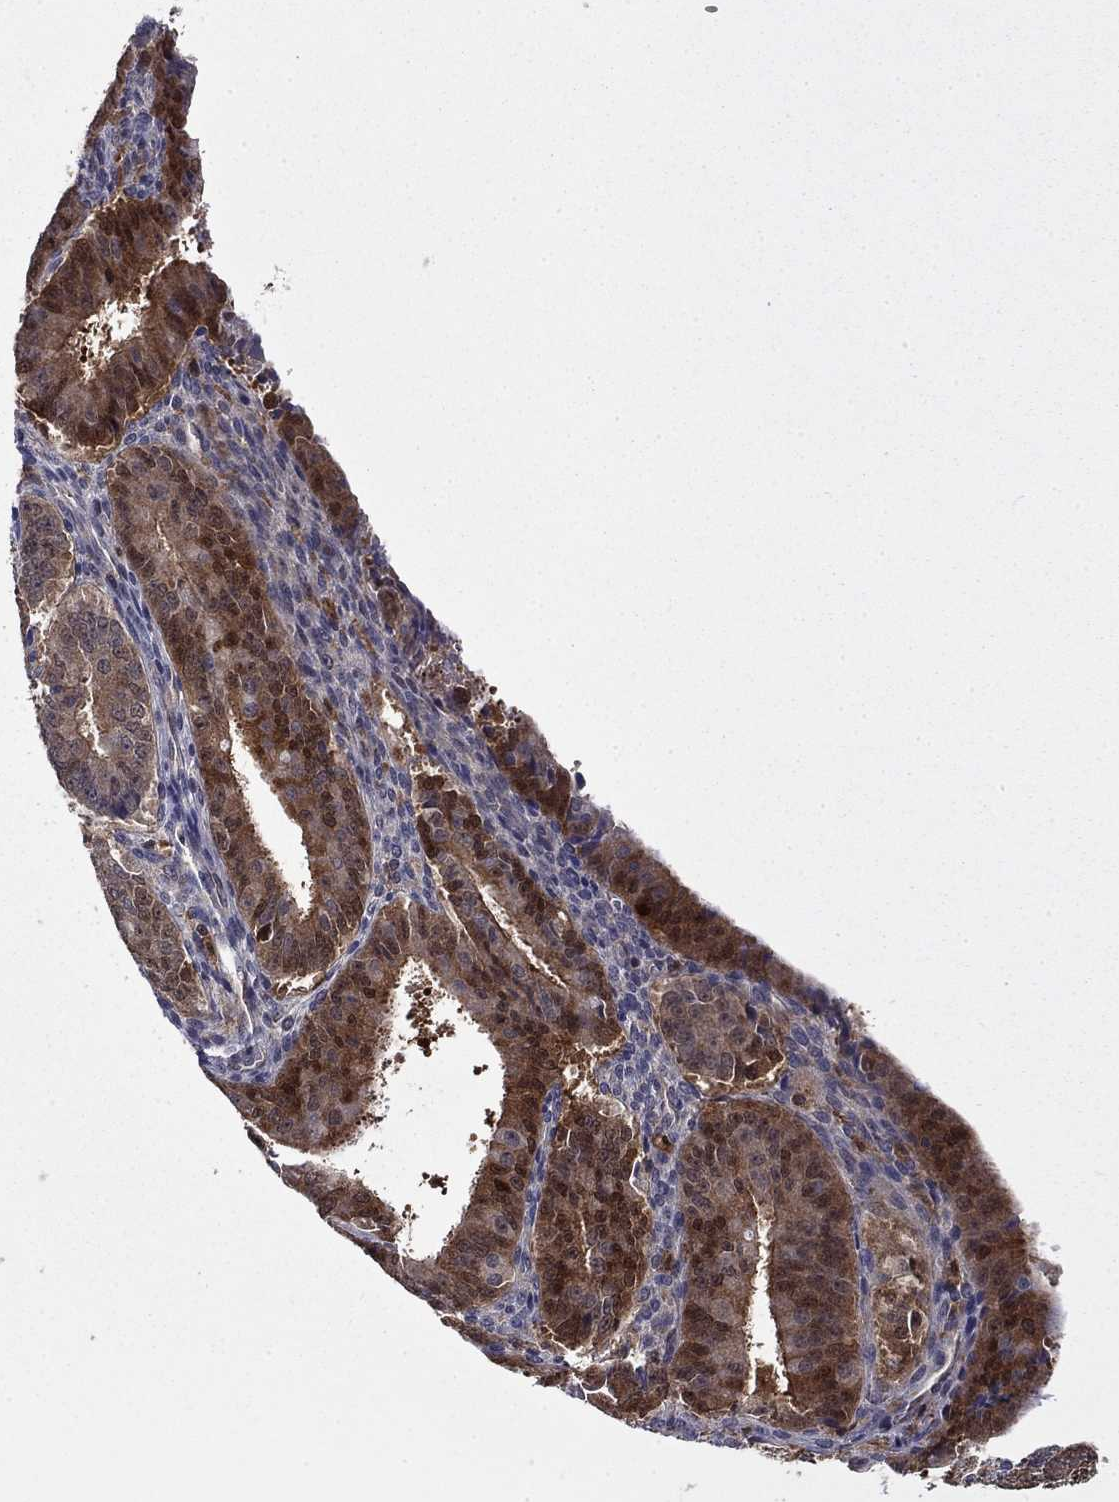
{"staining": {"intensity": "moderate", "quantity": "25%-75%", "location": "cytoplasmic/membranous"}, "tissue": "ovarian cancer", "cell_type": "Tumor cells", "image_type": "cancer", "snomed": [{"axis": "morphology", "description": "Carcinoma, endometroid"}, {"axis": "topography", "description": "Ovary"}], "caption": "Approximately 25%-75% of tumor cells in ovarian endometroid carcinoma exhibit moderate cytoplasmic/membranous protein expression as visualized by brown immunohistochemical staining.", "gene": "TPMT", "patient": {"sex": "female", "age": 42}}